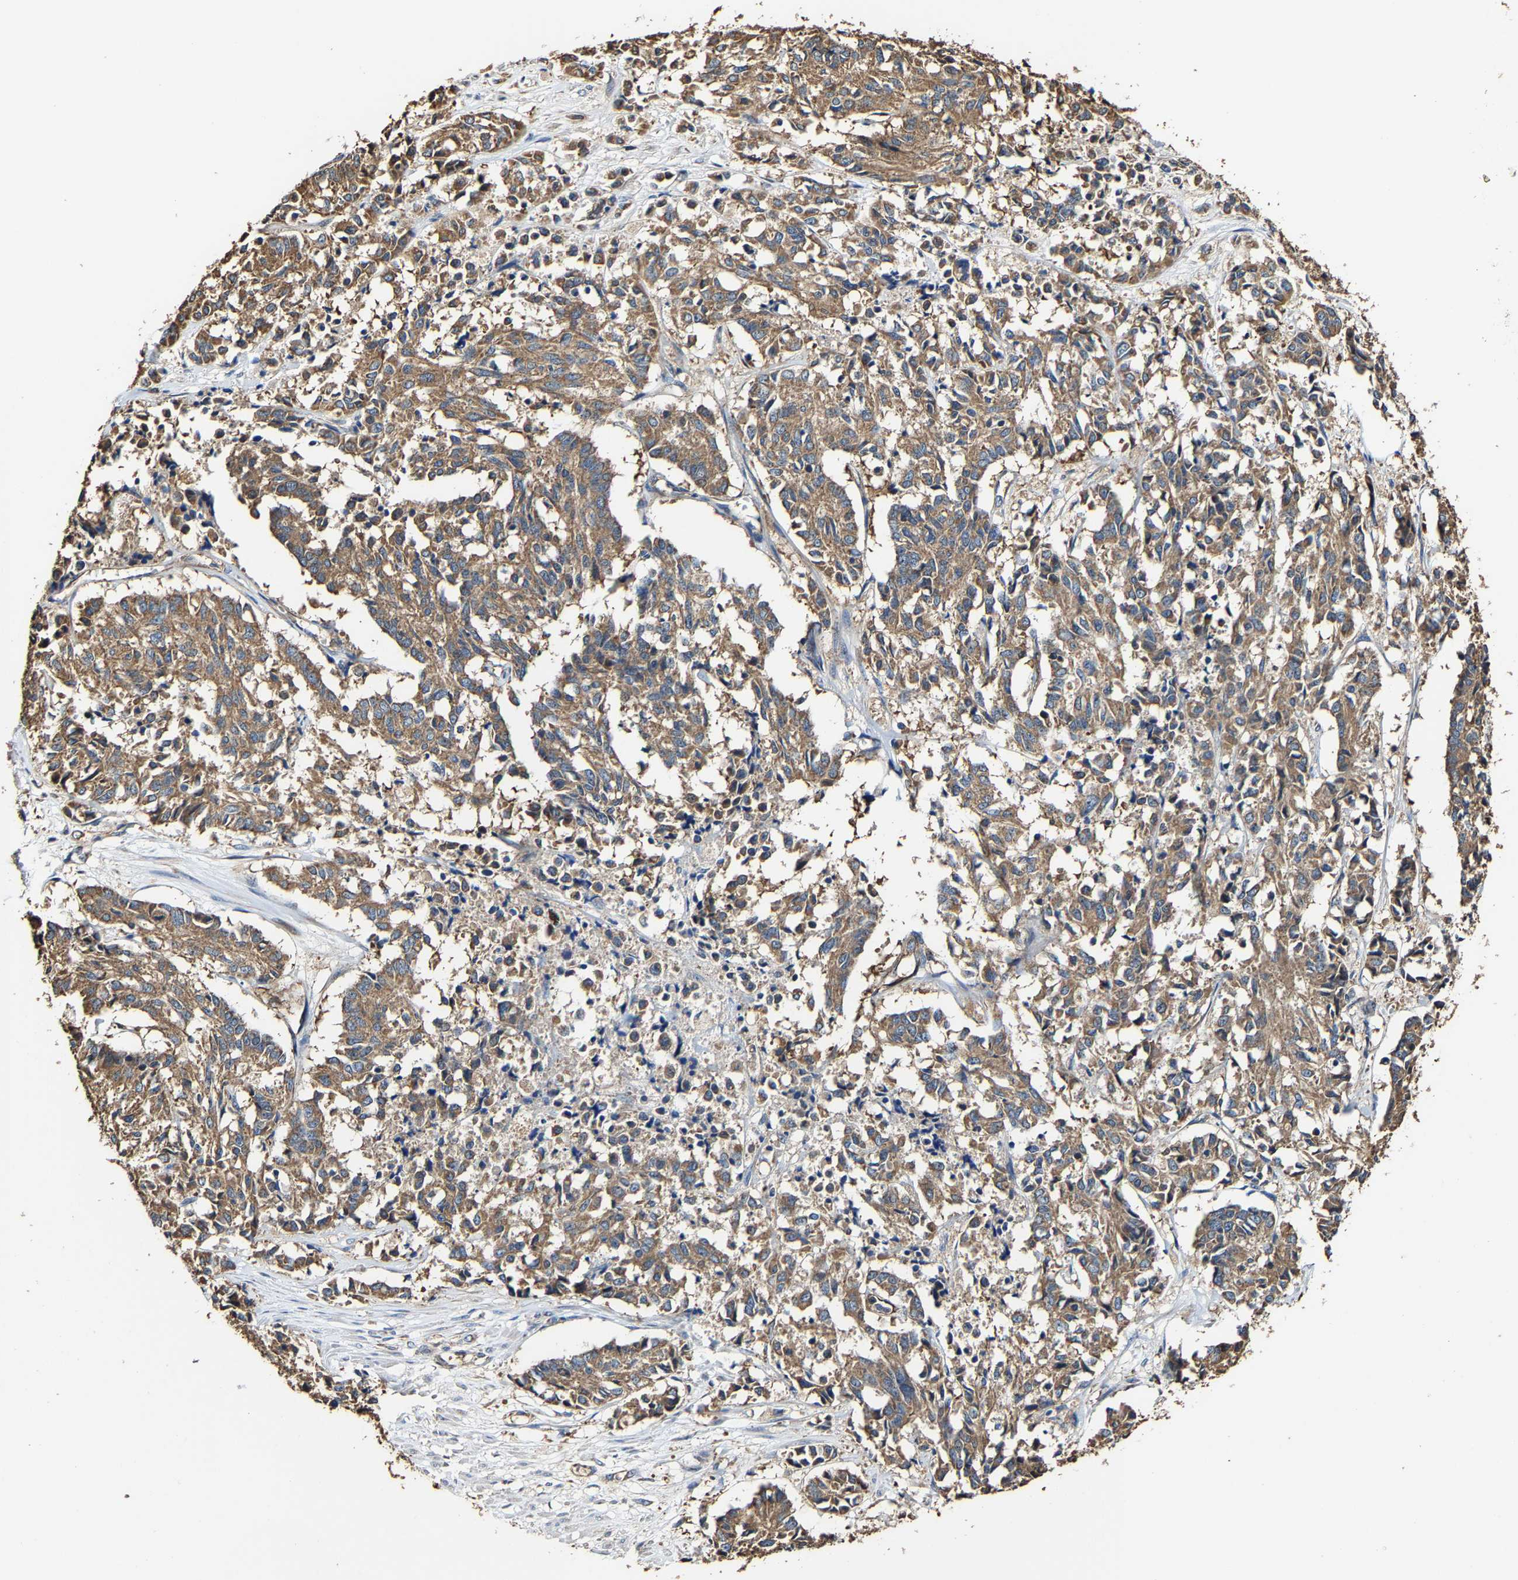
{"staining": {"intensity": "moderate", "quantity": ">75%", "location": "cytoplasmic/membranous"}, "tissue": "cervical cancer", "cell_type": "Tumor cells", "image_type": "cancer", "snomed": [{"axis": "morphology", "description": "Squamous cell carcinoma, NOS"}, {"axis": "topography", "description": "Cervix"}], "caption": "Cervical cancer stained with a brown dye reveals moderate cytoplasmic/membranous positive staining in approximately >75% of tumor cells.", "gene": "GFRA3", "patient": {"sex": "female", "age": 35}}